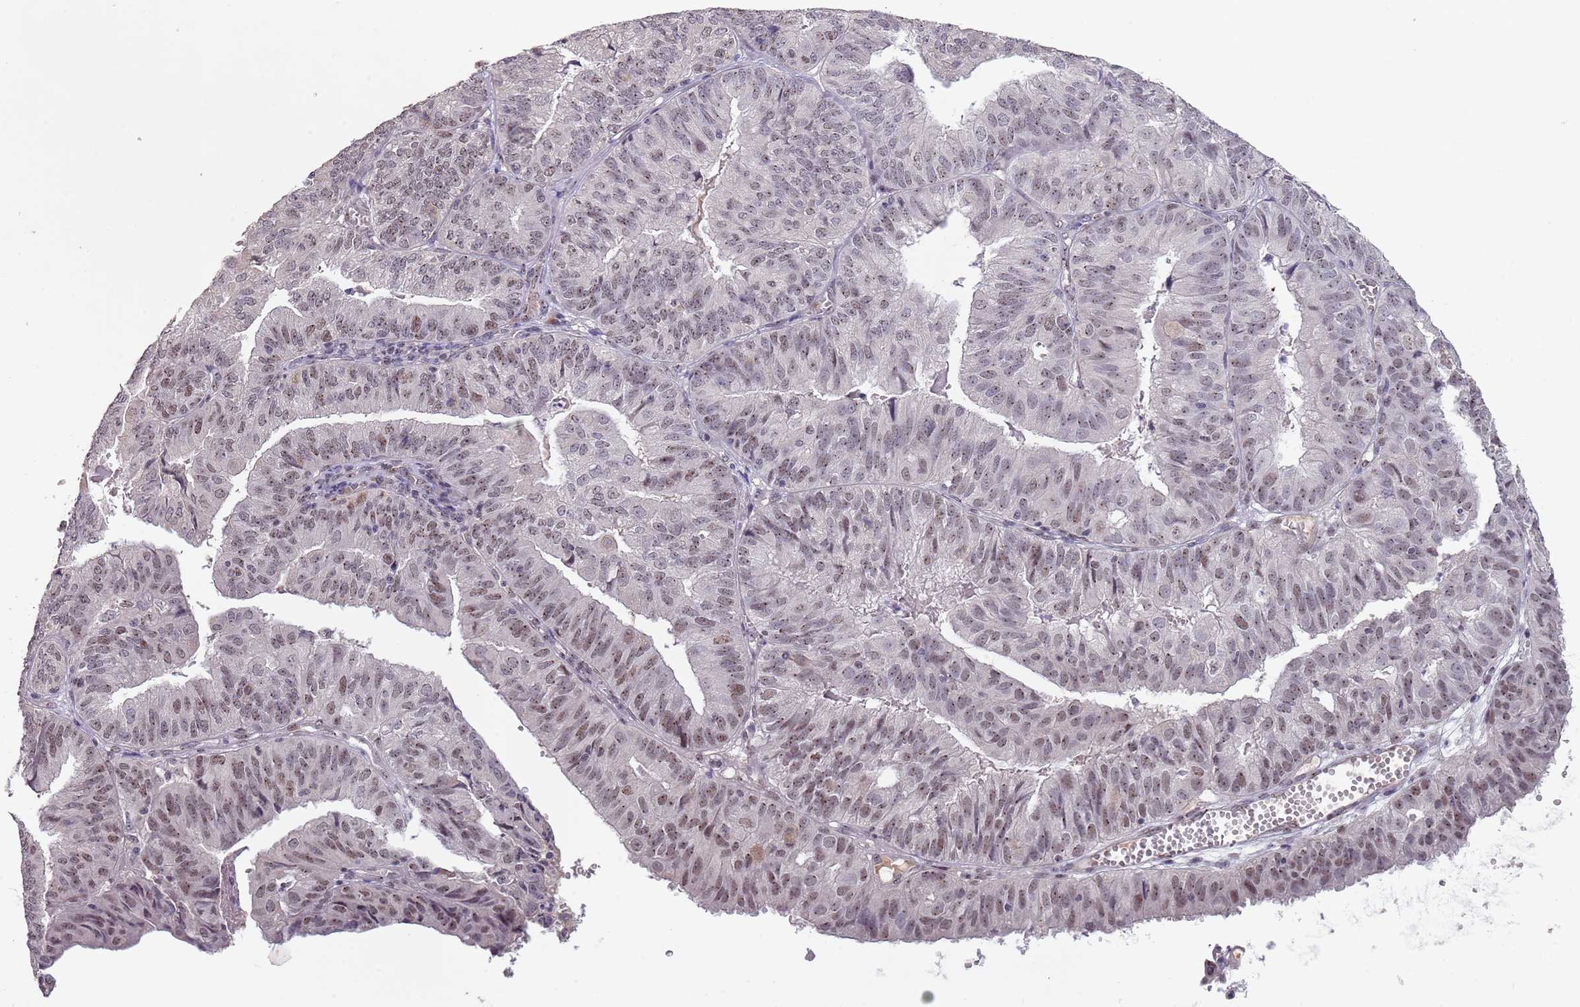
{"staining": {"intensity": "moderate", "quantity": ">75%", "location": "nuclear"}, "tissue": "endometrial cancer", "cell_type": "Tumor cells", "image_type": "cancer", "snomed": [{"axis": "morphology", "description": "Adenocarcinoma, NOS"}, {"axis": "topography", "description": "Endometrium"}], "caption": "High-power microscopy captured an immunohistochemistry (IHC) micrograph of endometrial cancer (adenocarcinoma), revealing moderate nuclear expression in approximately >75% of tumor cells.", "gene": "CIZ1", "patient": {"sex": "female", "age": 56}}